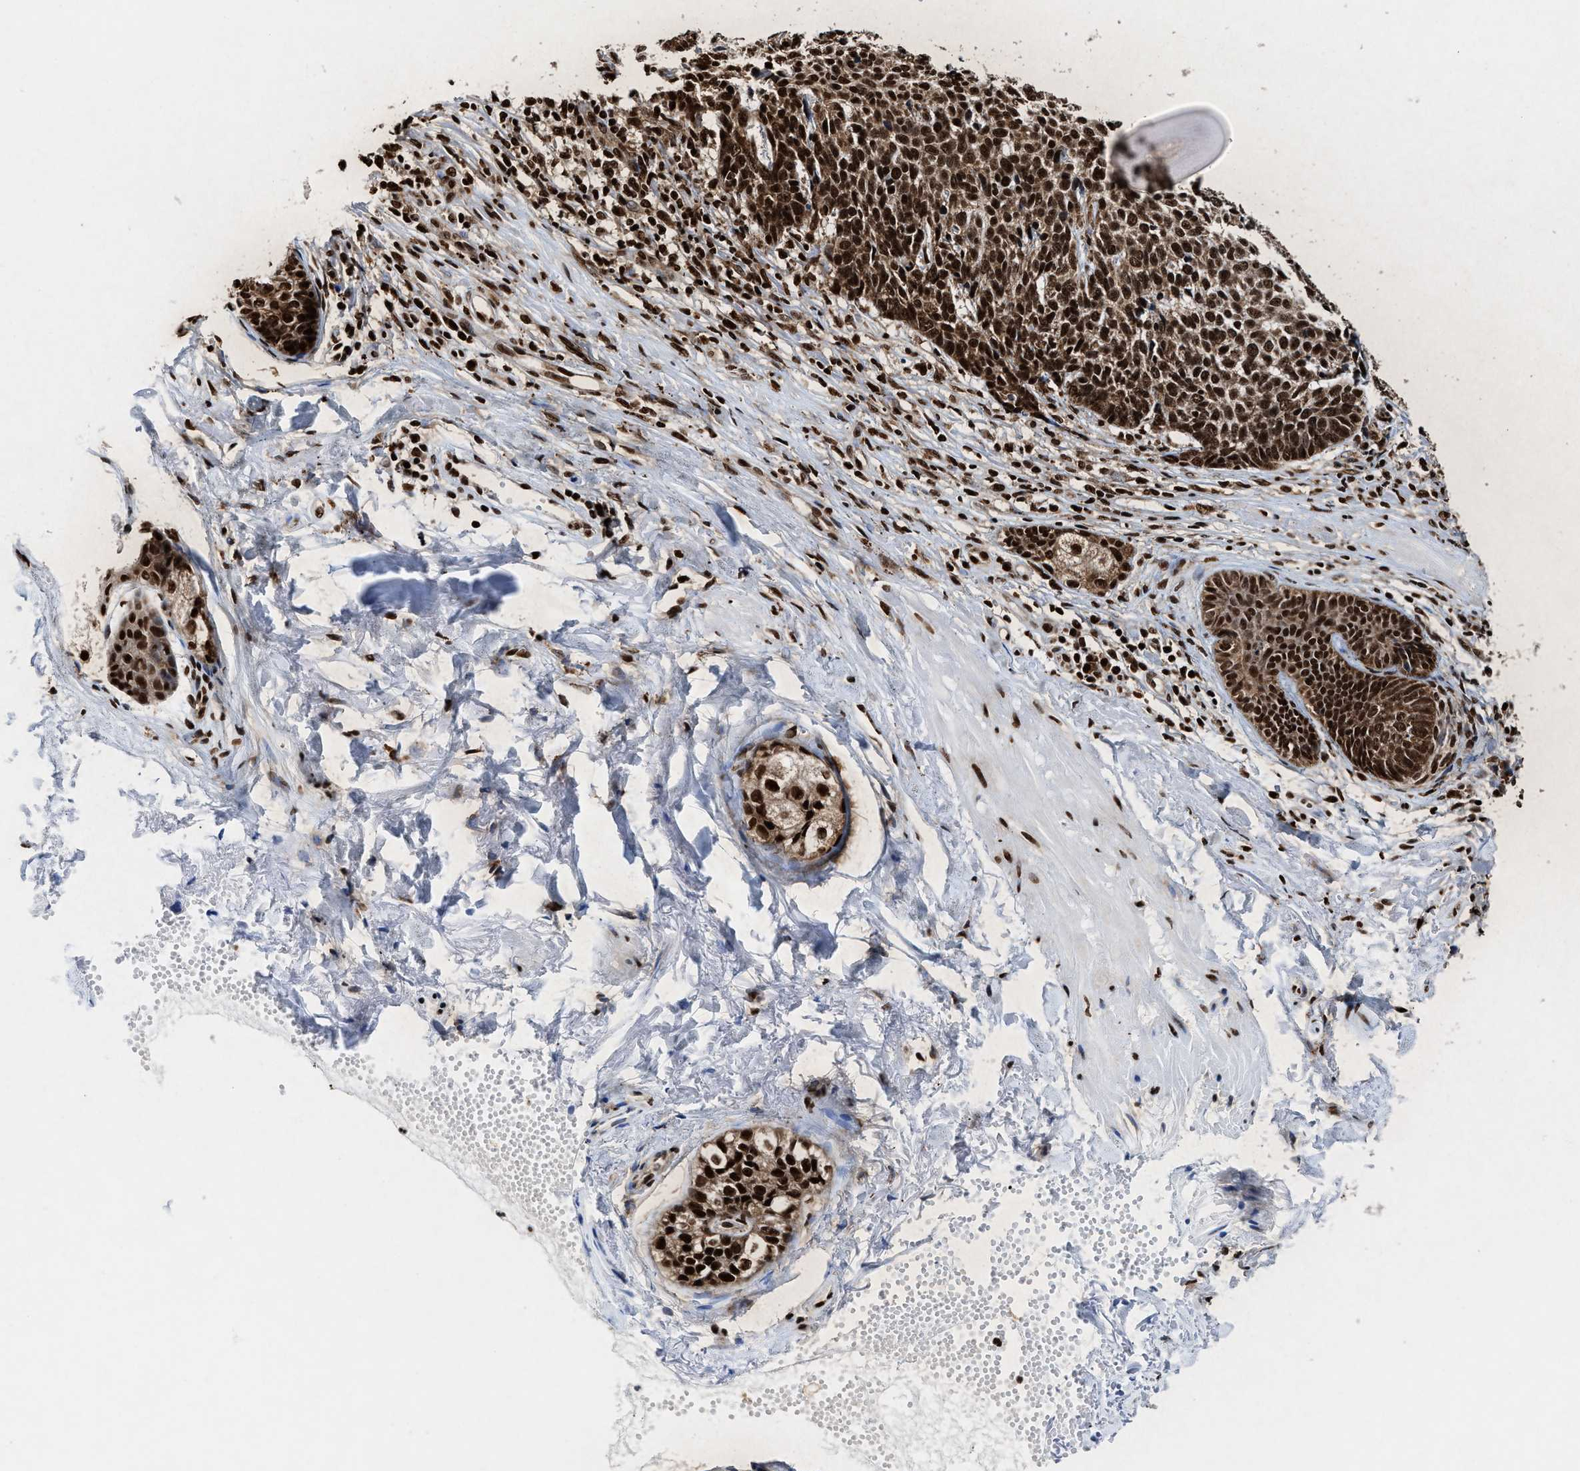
{"staining": {"intensity": "strong", "quantity": ">75%", "location": "cytoplasmic/membranous,nuclear"}, "tissue": "skin cancer", "cell_type": "Tumor cells", "image_type": "cancer", "snomed": [{"axis": "morphology", "description": "Basal cell carcinoma"}, {"axis": "topography", "description": "Skin"}], "caption": "Protein staining of skin basal cell carcinoma tissue demonstrates strong cytoplasmic/membranous and nuclear staining in about >75% of tumor cells. Immunohistochemistry stains the protein in brown and the nuclei are stained blue.", "gene": "ALYREF", "patient": {"sex": "male", "age": 84}}